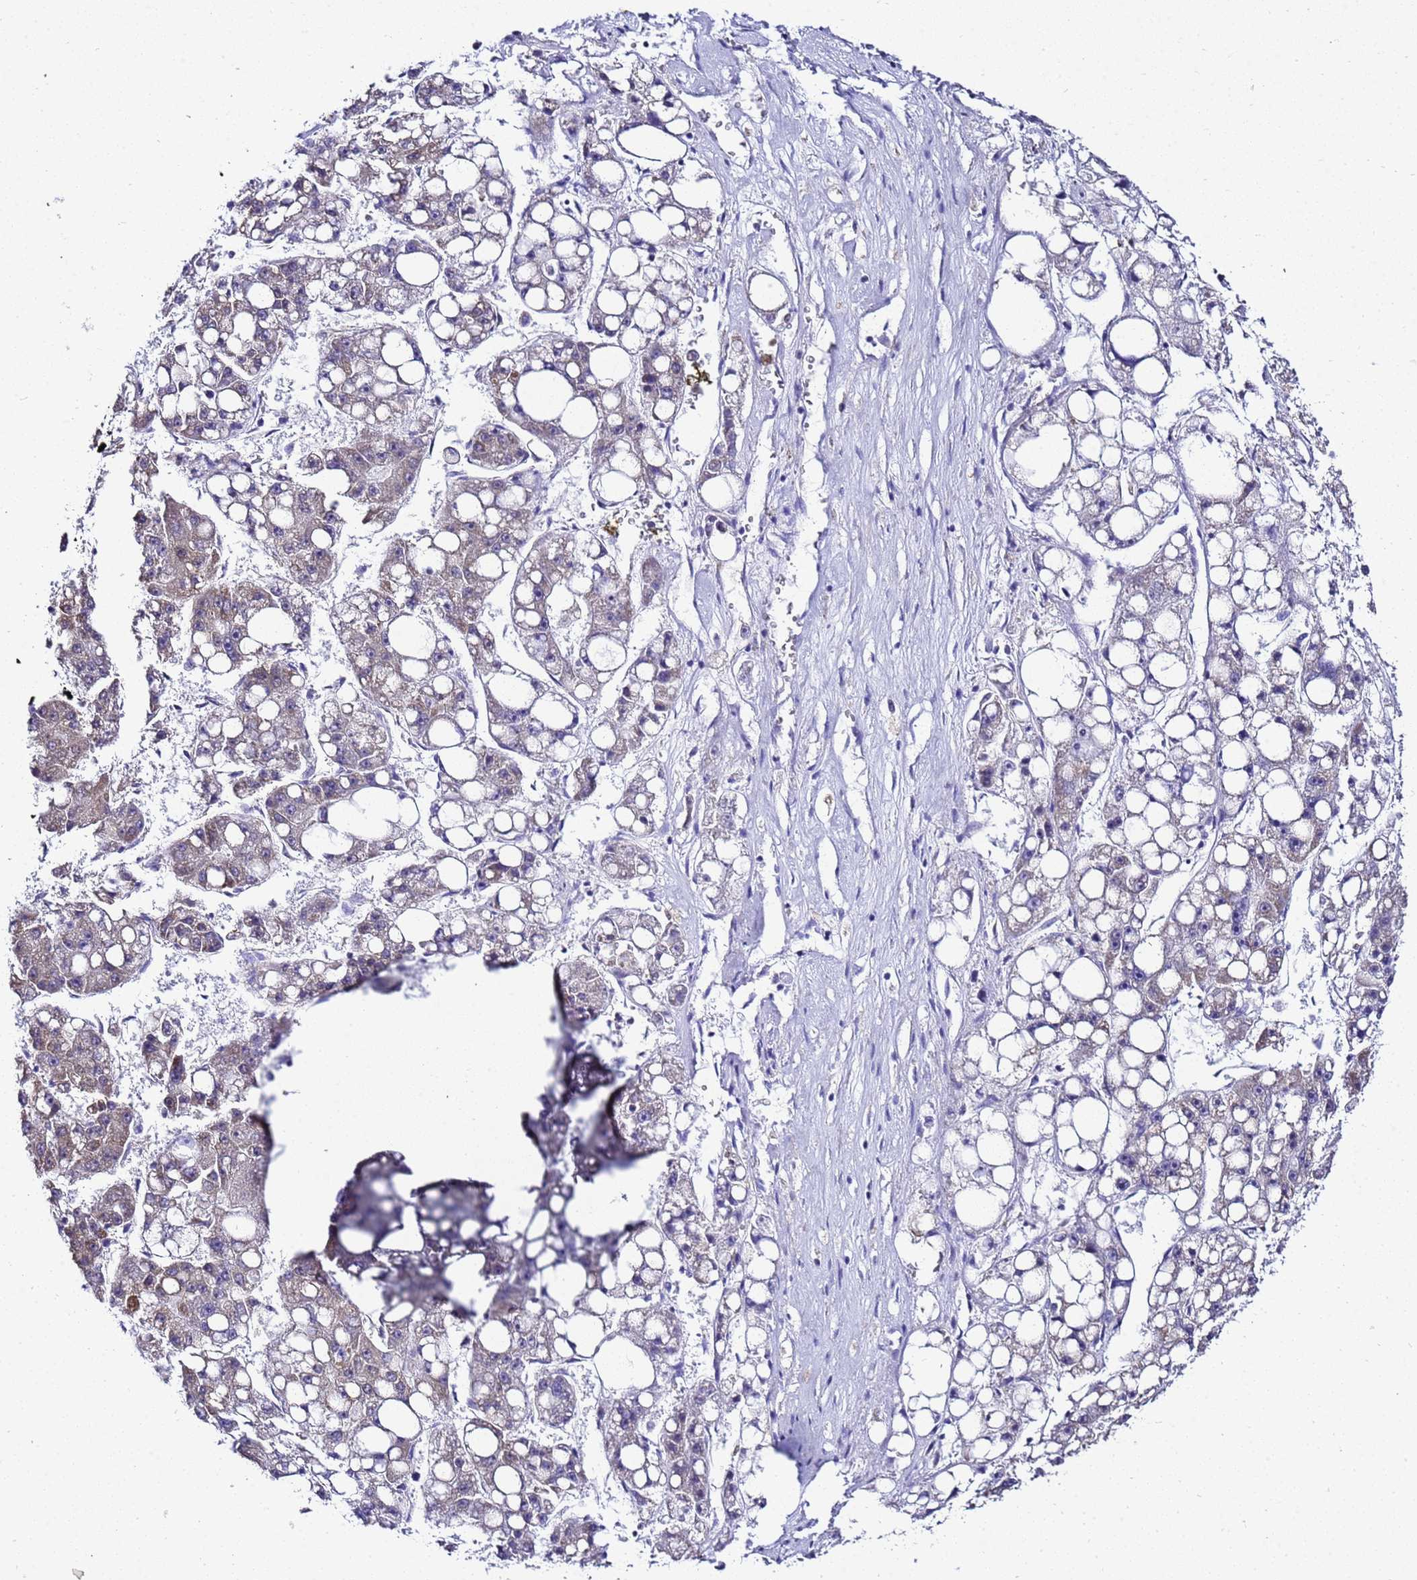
{"staining": {"intensity": "weak", "quantity": "<25%", "location": "cytoplasmic/membranous"}, "tissue": "liver cancer", "cell_type": "Tumor cells", "image_type": "cancer", "snomed": [{"axis": "morphology", "description": "Carcinoma, Hepatocellular, NOS"}, {"axis": "topography", "description": "Liver"}], "caption": "The histopathology image shows no significant positivity in tumor cells of hepatocellular carcinoma (liver).", "gene": "SMN1", "patient": {"sex": "female", "age": 61}}